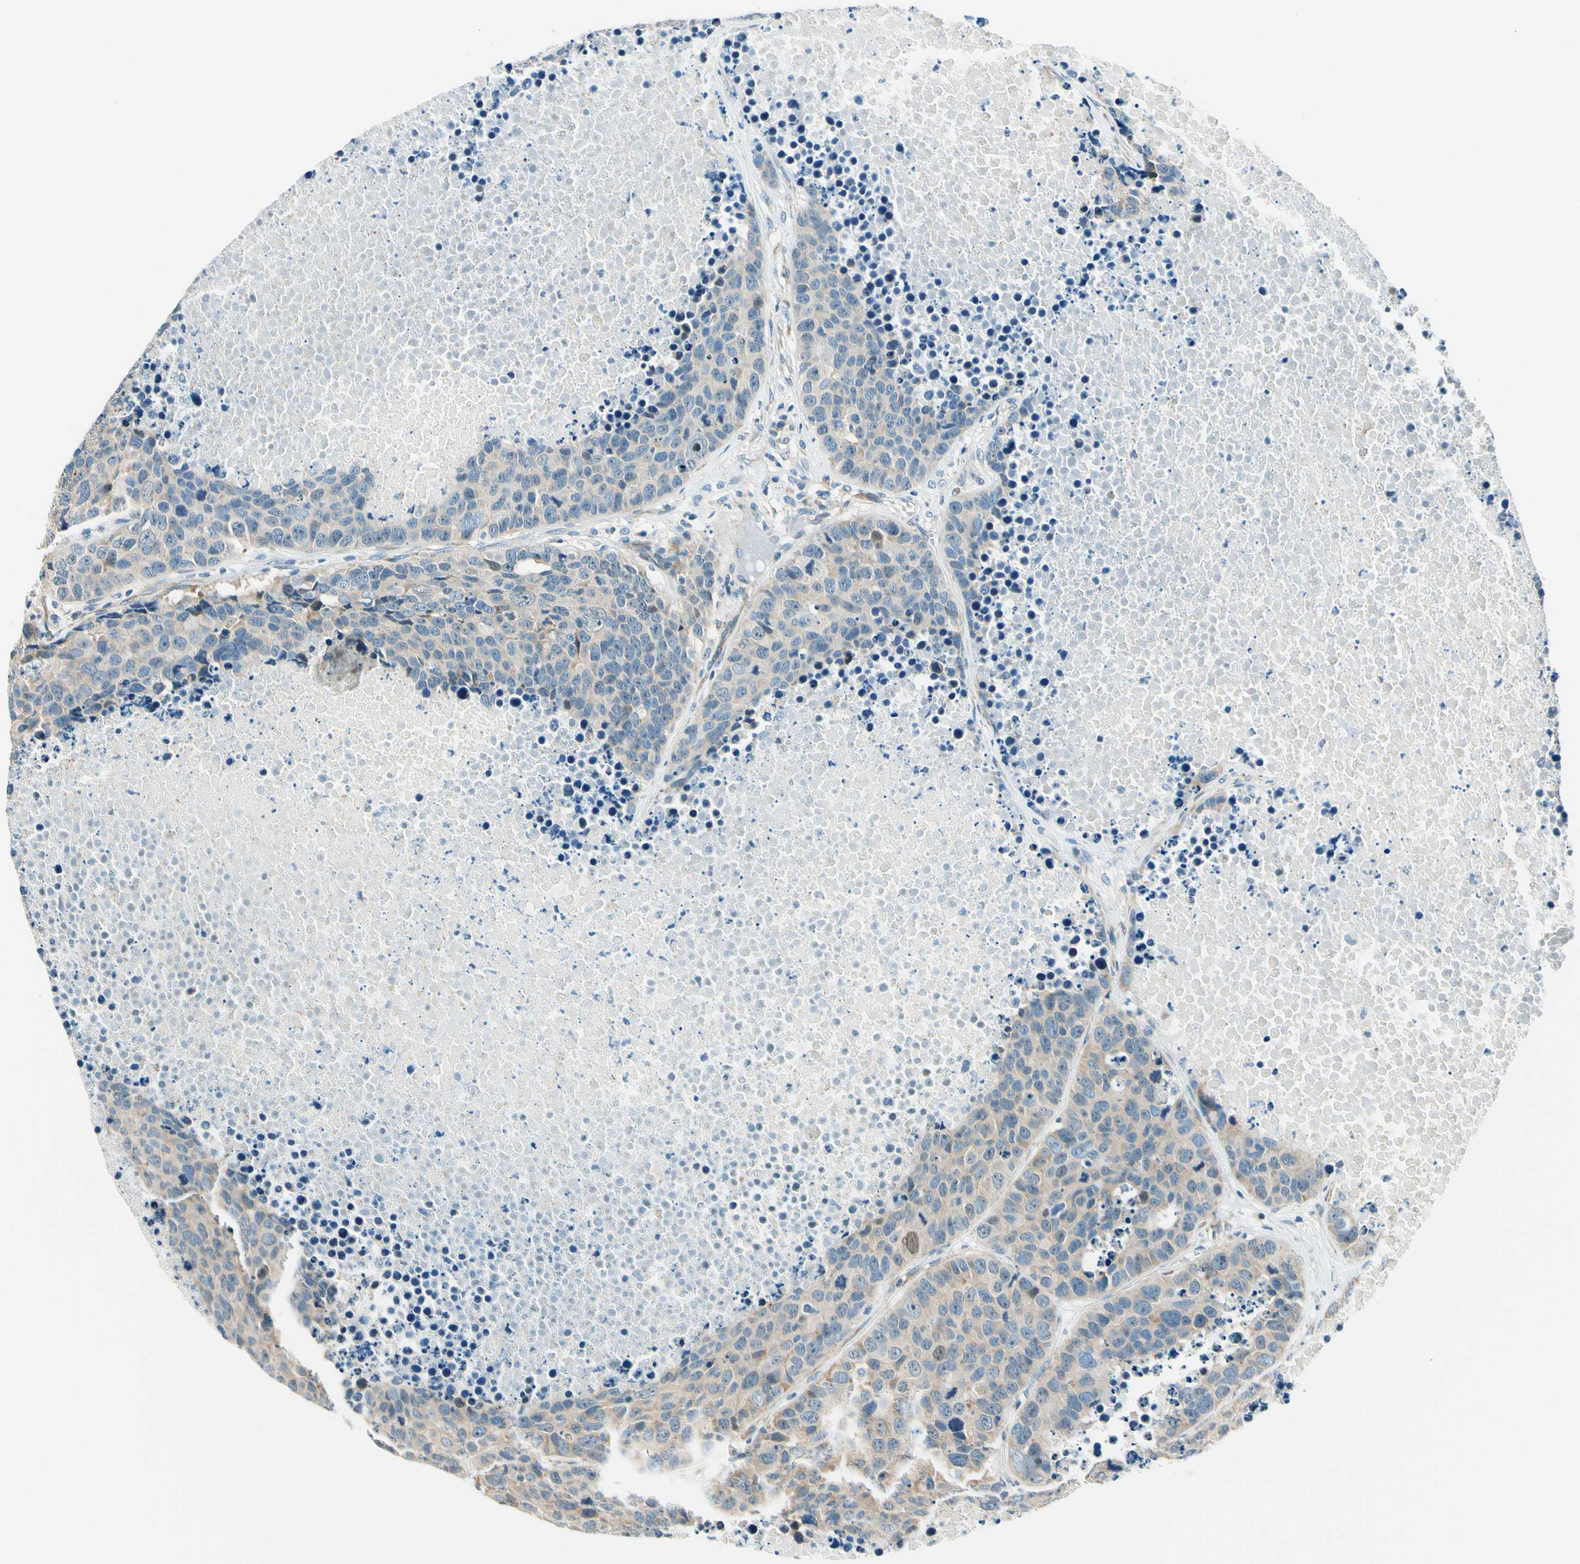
{"staining": {"intensity": "weak", "quantity": "<25%", "location": "cytoplasmic/membranous"}, "tissue": "carcinoid", "cell_type": "Tumor cells", "image_type": "cancer", "snomed": [{"axis": "morphology", "description": "Carcinoid, malignant, NOS"}, {"axis": "topography", "description": "Lung"}], "caption": "High magnification brightfield microscopy of carcinoid stained with DAB (3,3'-diaminobenzidine) (brown) and counterstained with hematoxylin (blue): tumor cells show no significant staining.", "gene": "TAOK2", "patient": {"sex": "male", "age": 60}}